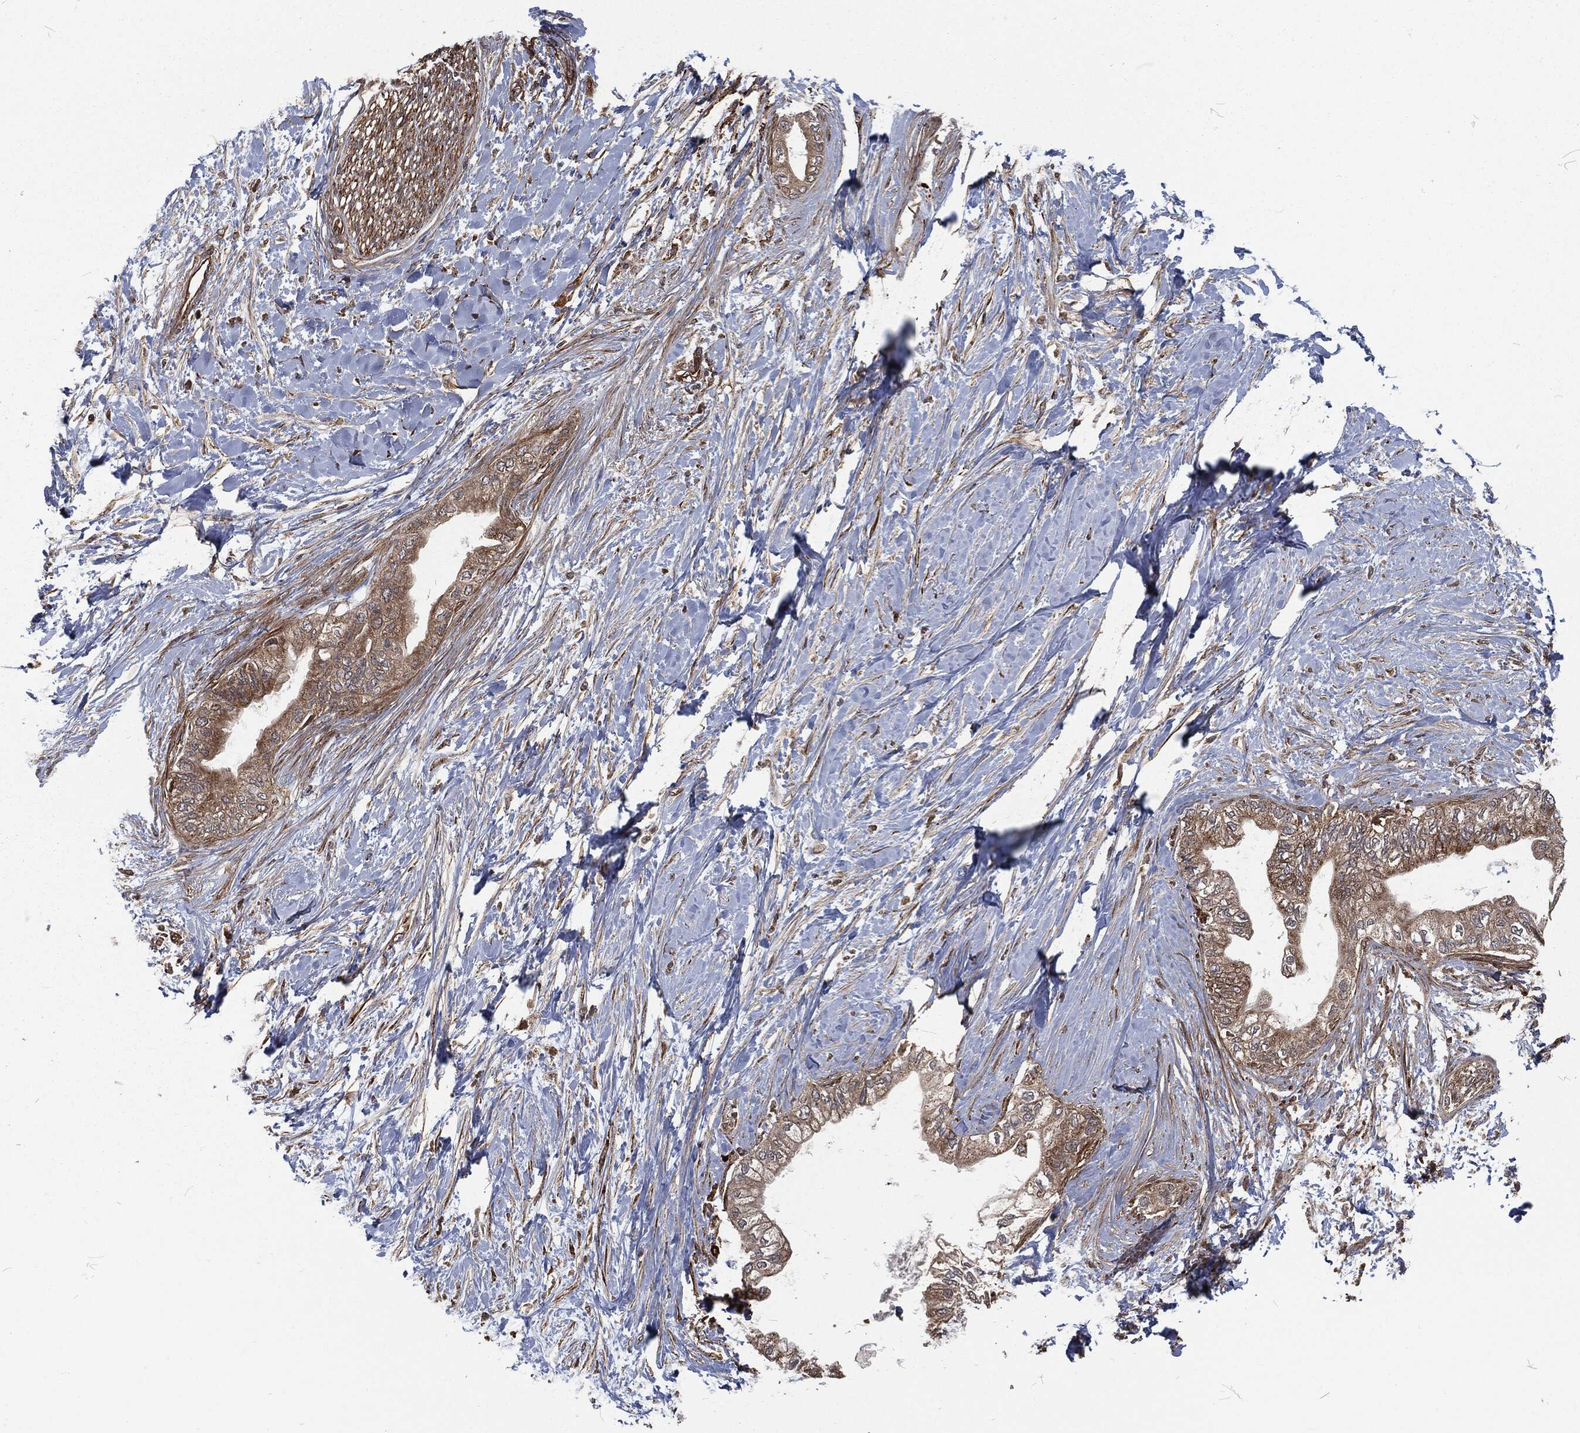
{"staining": {"intensity": "moderate", "quantity": ">75%", "location": "cytoplasmic/membranous"}, "tissue": "pancreatic cancer", "cell_type": "Tumor cells", "image_type": "cancer", "snomed": [{"axis": "morphology", "description": "Normal tissue, NOS"}, {"axis": "morphology", "description": "Adenocarcinoma, NOS"}, {"axis": "topography", "description": "Pancreas"}, {"axis": "topography", "description": "Duodenum"}], "caption": "Immunohistochemical staining of pancreatic cancer demonstrates medium levels of moderate cytoplasmic/membranous positivity in about >75% of tumor cells.", "gene": "RFTN1", "patient": {"sex": "female", "age": 60}}